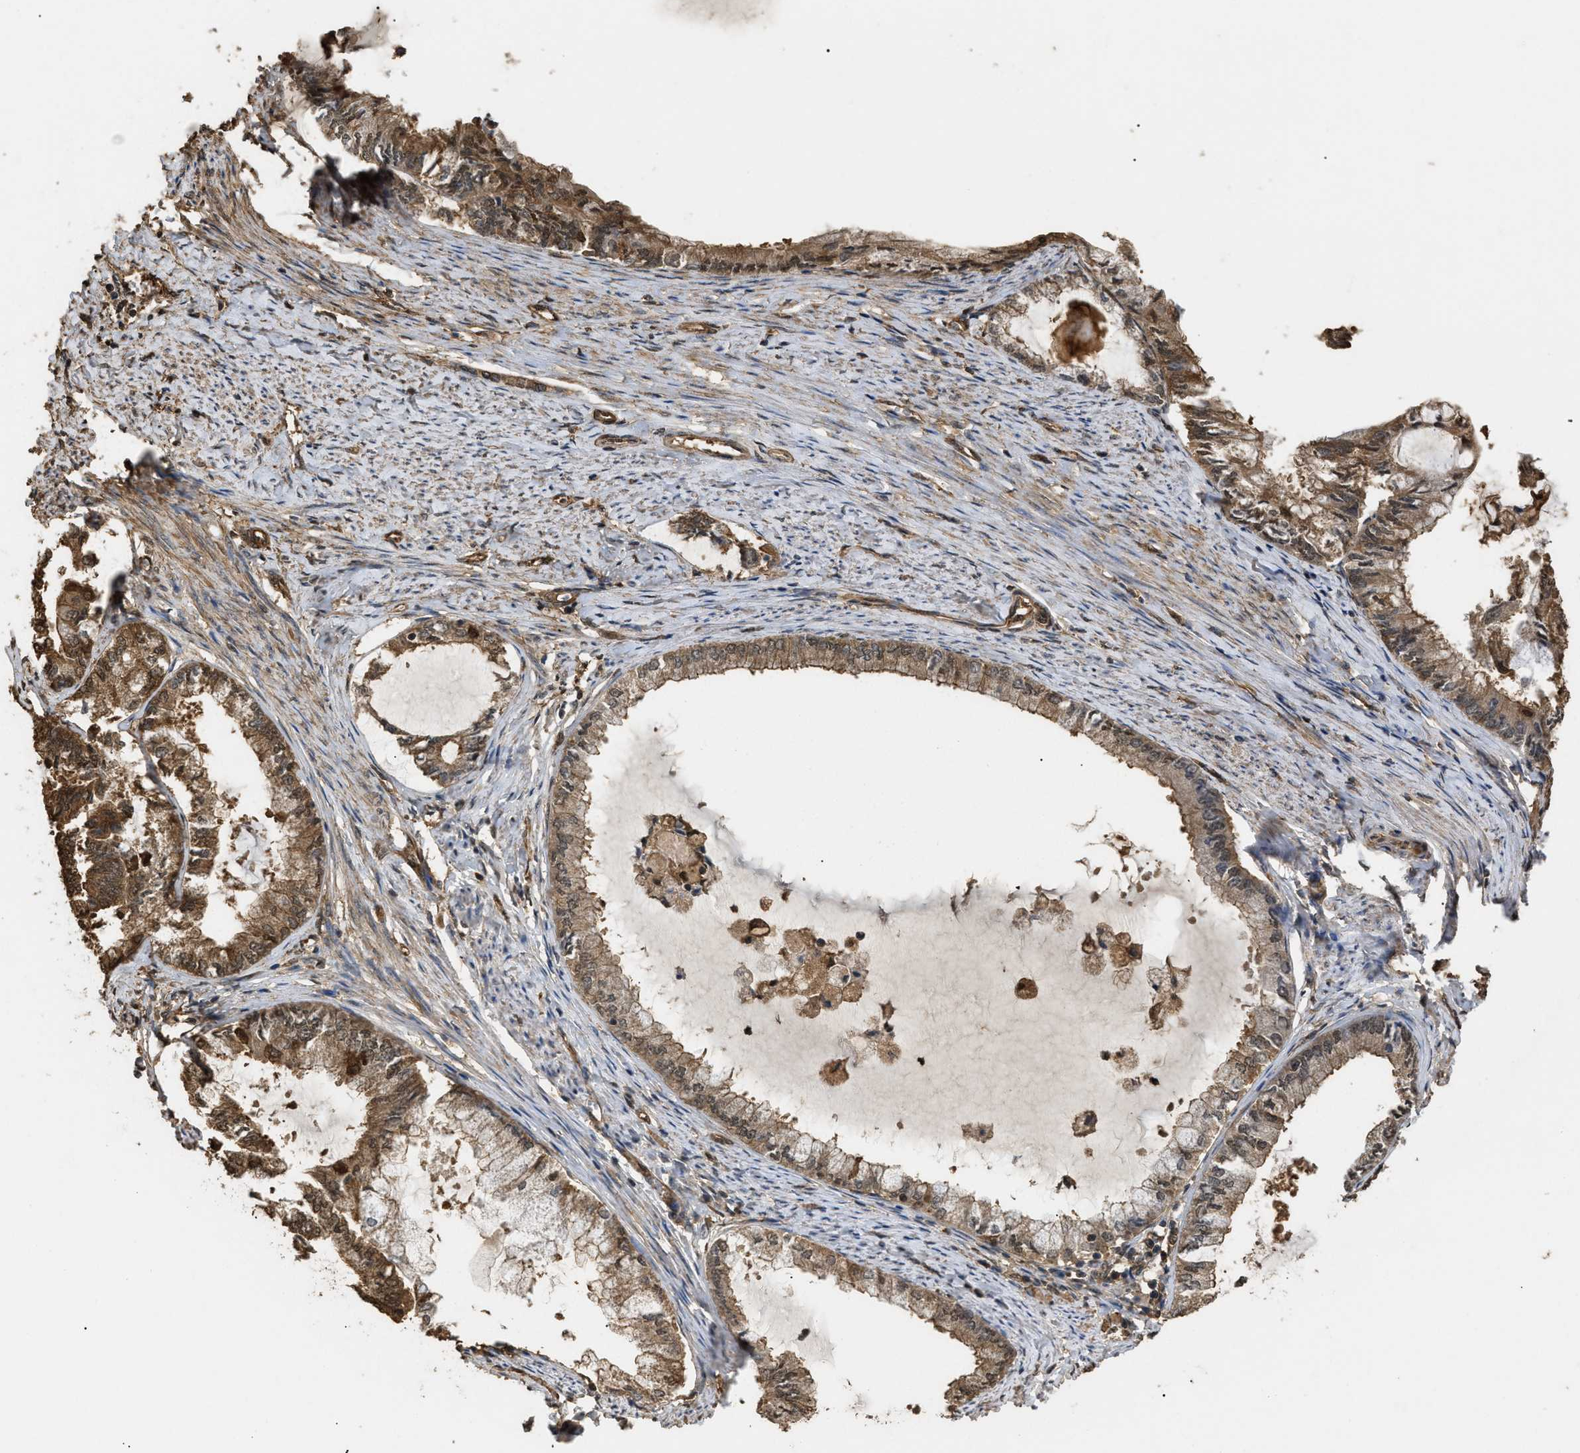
{"staining": {"intensity": "moderate", "quantity": ">75%", "location": "cytoplasmic/membranous"}, "tissue": "endometrial cancer", "cell_type": "Tumor cells", "image_type": "cancer", "snomed": [{"axis": "morphology", "description": "Adenocarcinoma, NOS"}, {"axis": "topography", "description": "Endometrium"}], "caption": "Protein analysis of adenocarcinoma (endometrial) tissue displays moderate cytoplasmic/membranous positivity in about >75% of tumor cells.", "gene": "CALM1", "patient": {"sex": "female", "age": 86}}